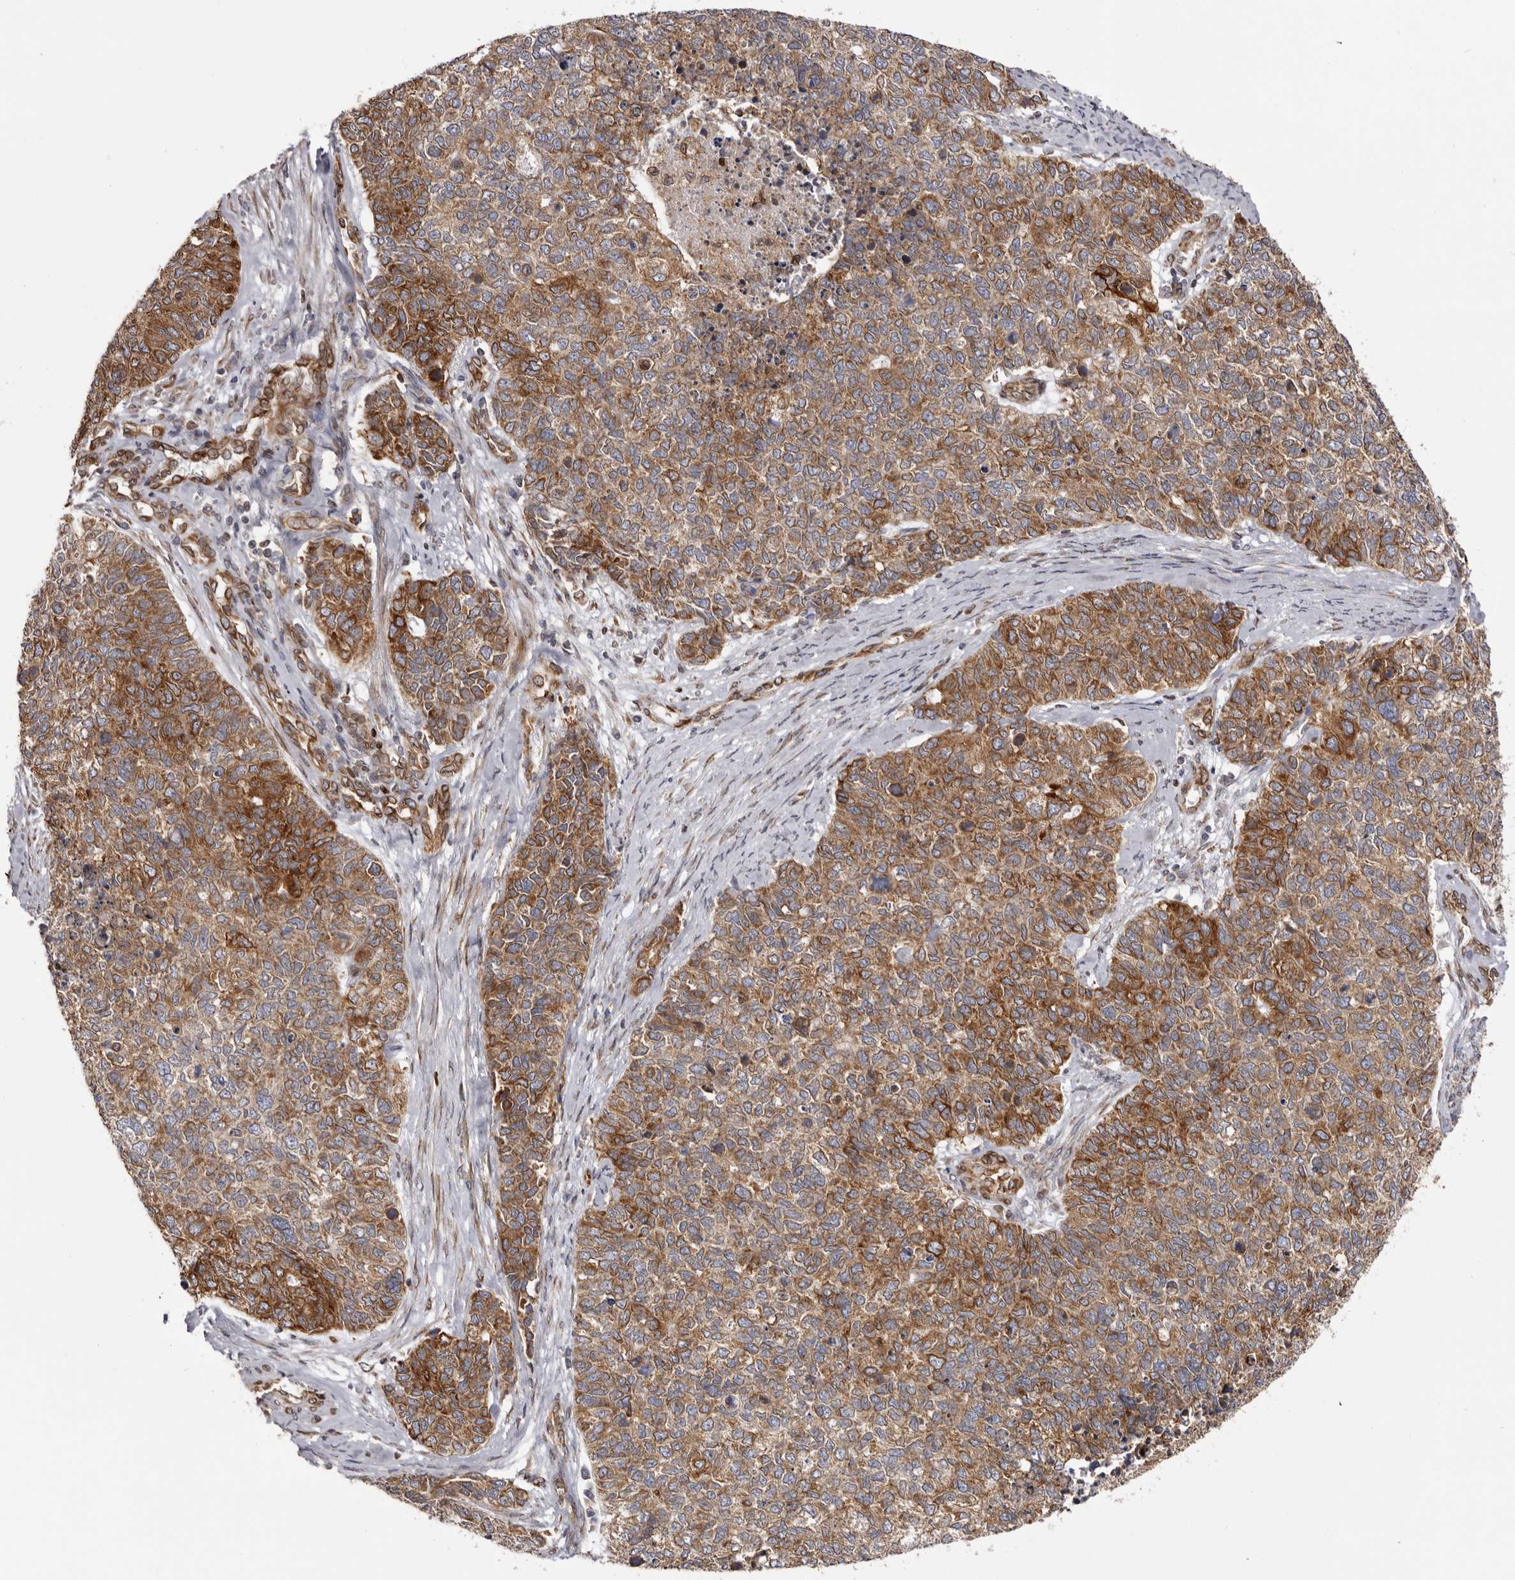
{"staining": {"intensity": "moderate", "quantity": ">75%", "location": "cytoplasmic/membranous"}, "tissue": "cervical cancer", "cell_type": "Tumor cells", "image_type": "cancer", "snomed": [{"axis": "morphology", "description": "Squamous cell carcinoma, NOS"}, {"axis": "topography", "description": "Cervix"}], "caption": "Cervical cancer (squamous cell carcinoma) tissue demonstrates moderate cytoplasmic/membranous positivity in approximately >75% of tumor cells, visualized by immunohistochemistry.", "gene": "C4orf3", "patient": {"sex": "female", "age": 63}}